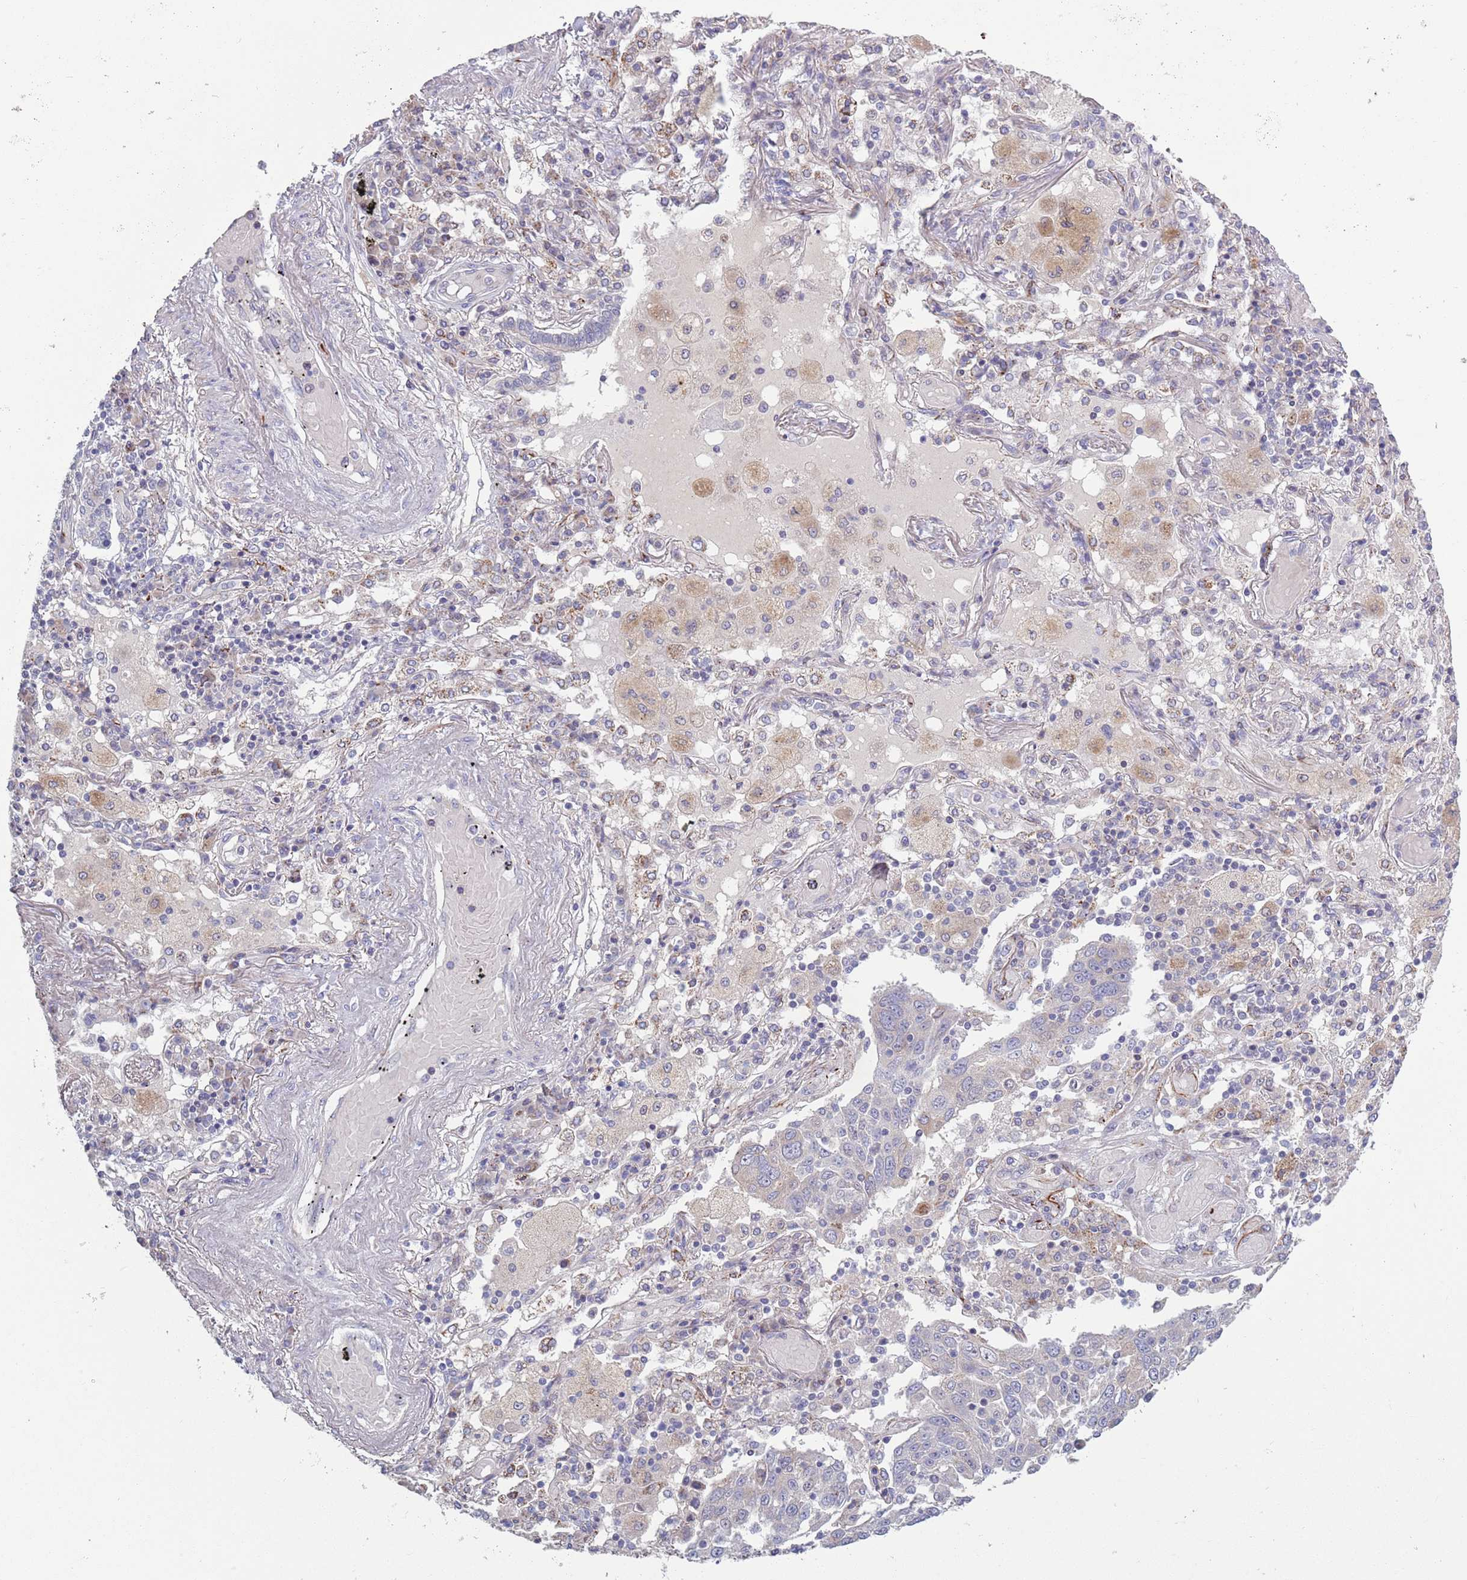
{"staining": {"intensity": "negative", "quantity": "none", "location": "none"}, "tissue": "lung cancer", "cell_type": "Tumor cells", "image_type": "cancer", "snomed": [{"axis": "morphology", "description": "Squamous cell carcinoma, NOS"}, {"axis": "topography", "description": "Lung"}], "caption": "Lung cancer (squamous cell carcinoma) was stained to show a protein in brown. There is no significant expression in tumor cells.", "gene": "TYW1", "patient": {"sex": "male", "age": 65}}